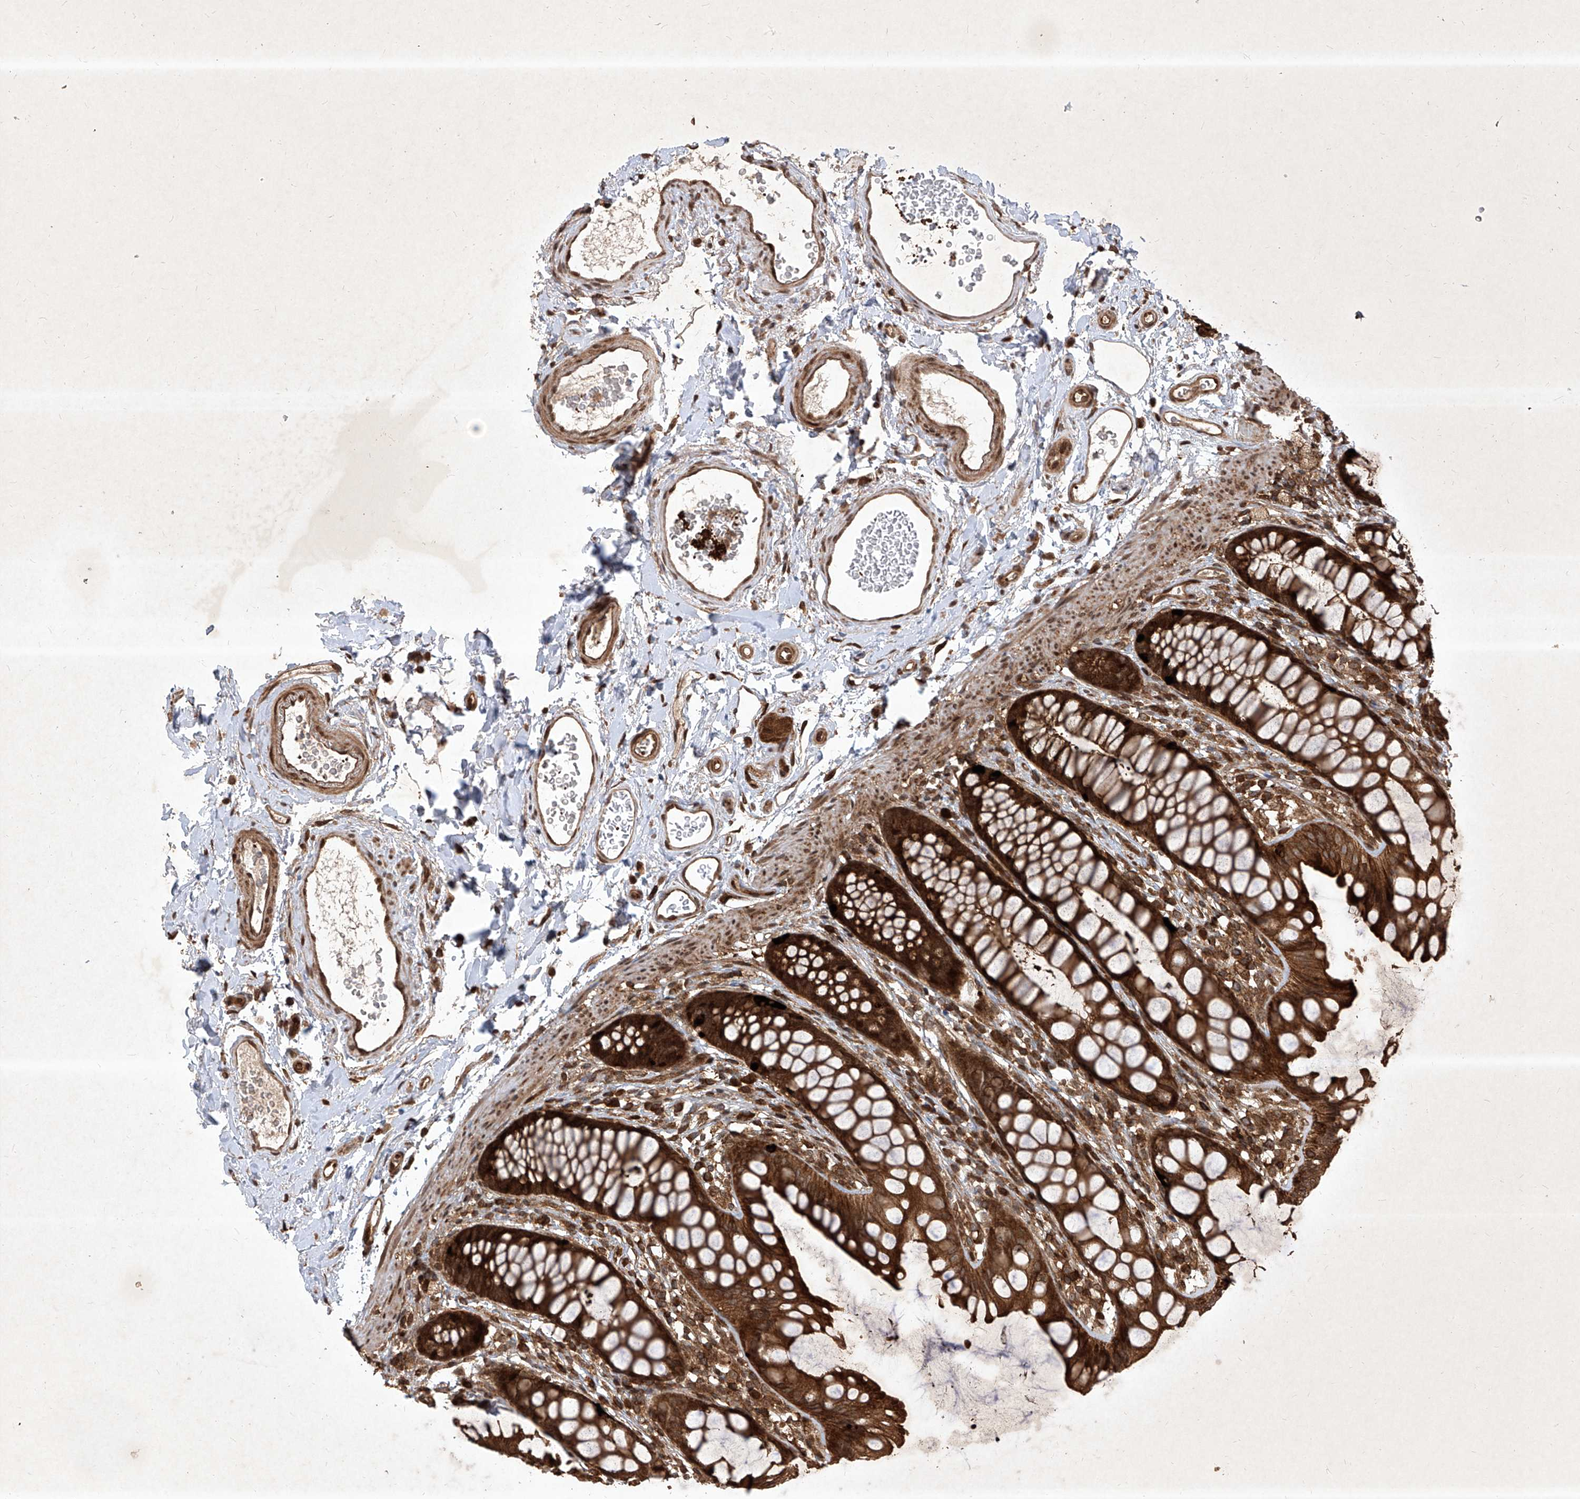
{"staining": {"intensity": "strong", "quantity": ">75%", "location": "cytoplasmic/membranous"}, "tissue": "rectum", "cell_type": "Glandular cells", "image_type": "normal", "snomed": [{"axis": "morphology", "description": "Normal tissue, NOS"}, {"axis": "topography", "description": "Rectum"}], "caption": "Strong cytoplasmic/membranous expression is seen in approximately >75% of glandular cells in benign rectum. The protein of interest is stained brown, and the nuclei are stained in blue (DAB (3,3'-diaminobenzidine) IHC with brightfield microscopy, high magnification).", "gene": "MAGED2", "patient": {"sex": "female", "age": 65}}